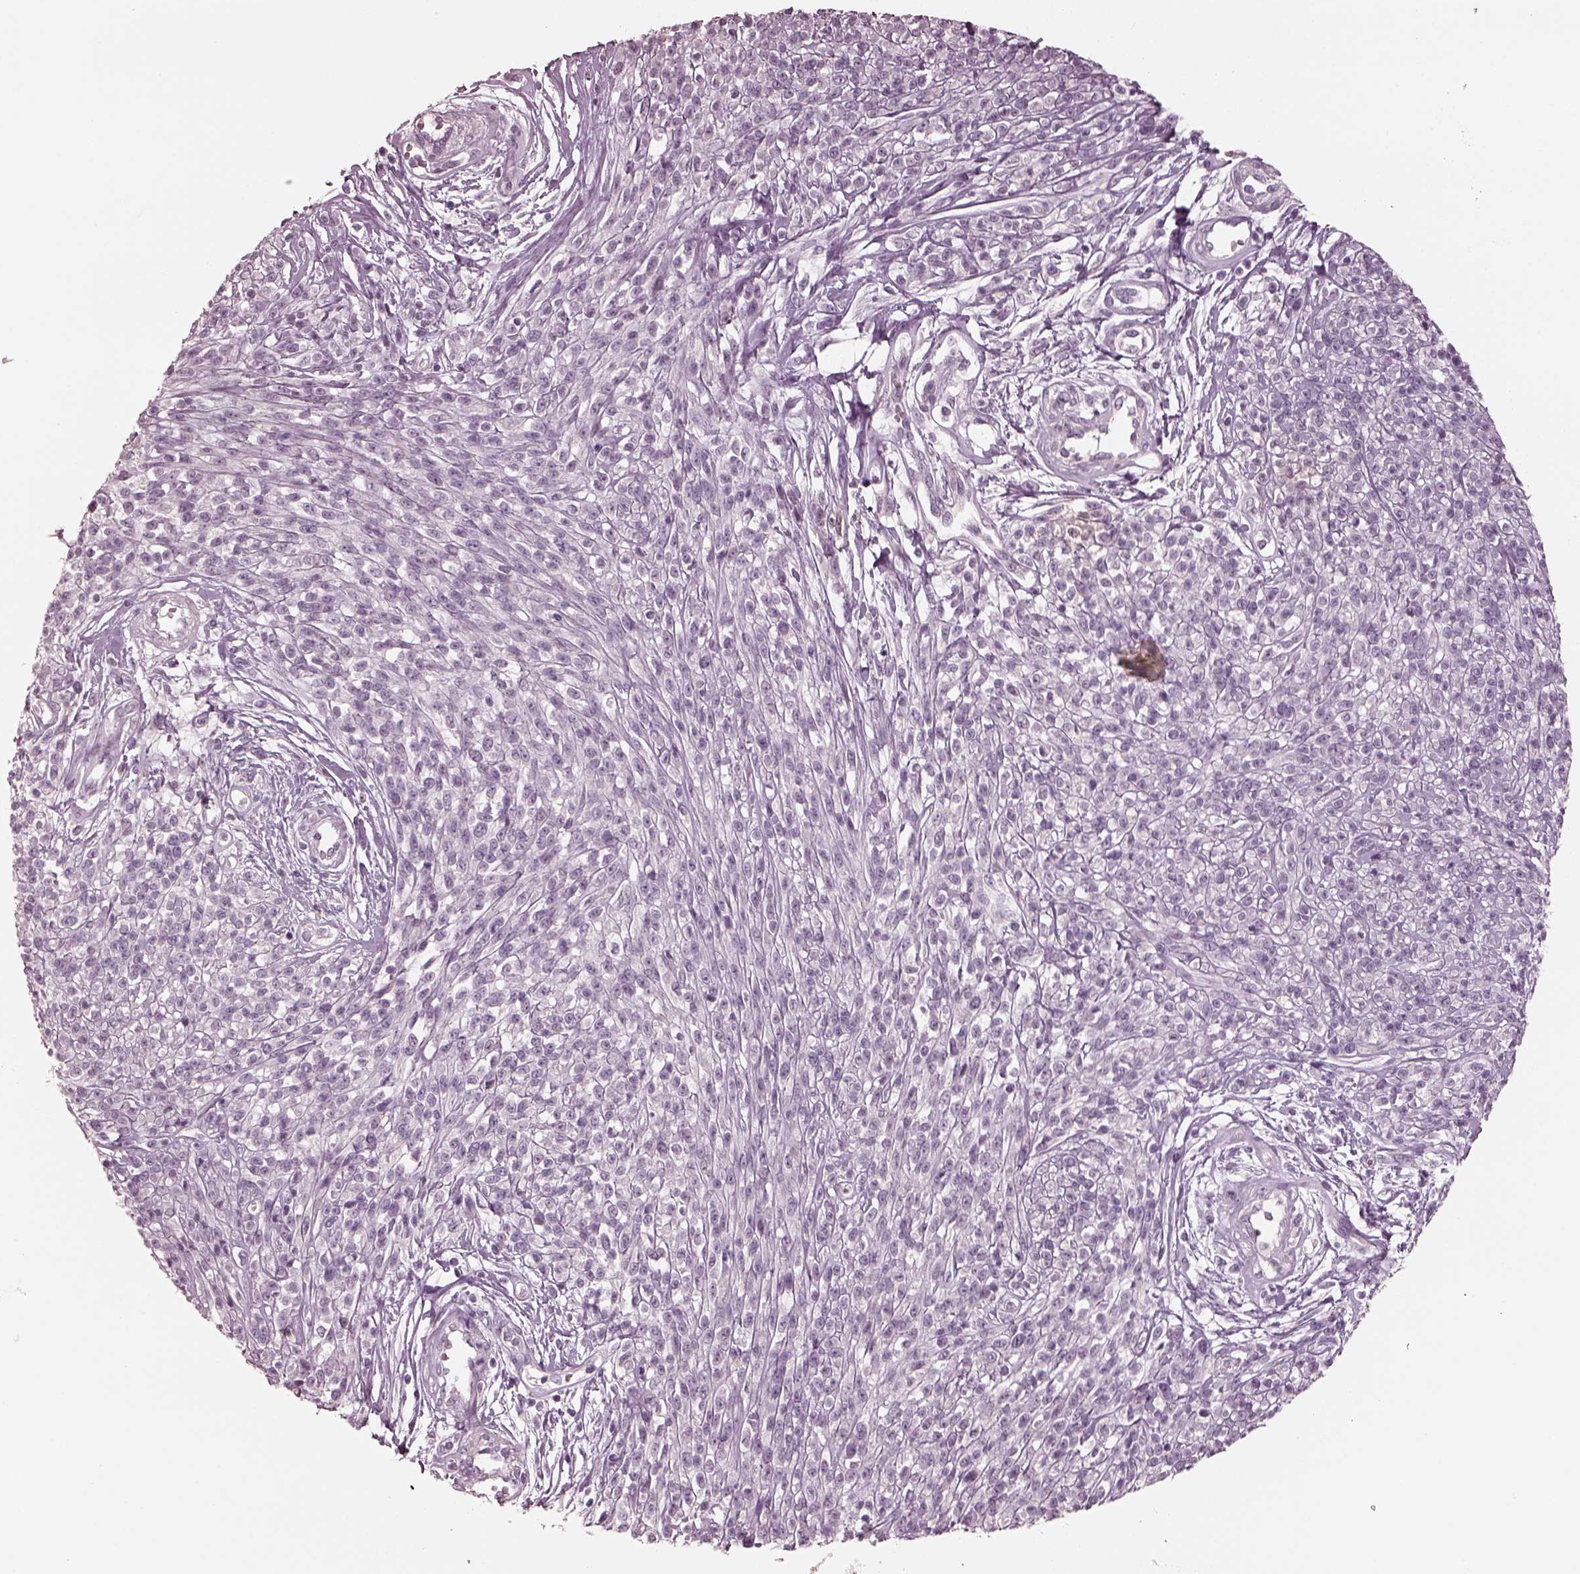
{"staining": {"intensity": "negative", "quantity": "none", "location": "none"}, "tissue": "melanoma", "cell_type": "Tumor cells", "image_type": "cancer", "snomed": [{"axis": "morphology", "description": "Malignant melanoma, NOS"}, {"axis": "topography", "description": "Skin"}, {"axis": "topography", "description": "Skin of trunk"}], "caption": "High magnification brightfield microscopy of melanoma stained with DAB (3,3'-diaminobenzidine) (brown) and counterstained with hematoxylin (blue): tumor cells show no significant expression.", "gene": "OPTC", "patient": {"sex": "male", "age": 74}}